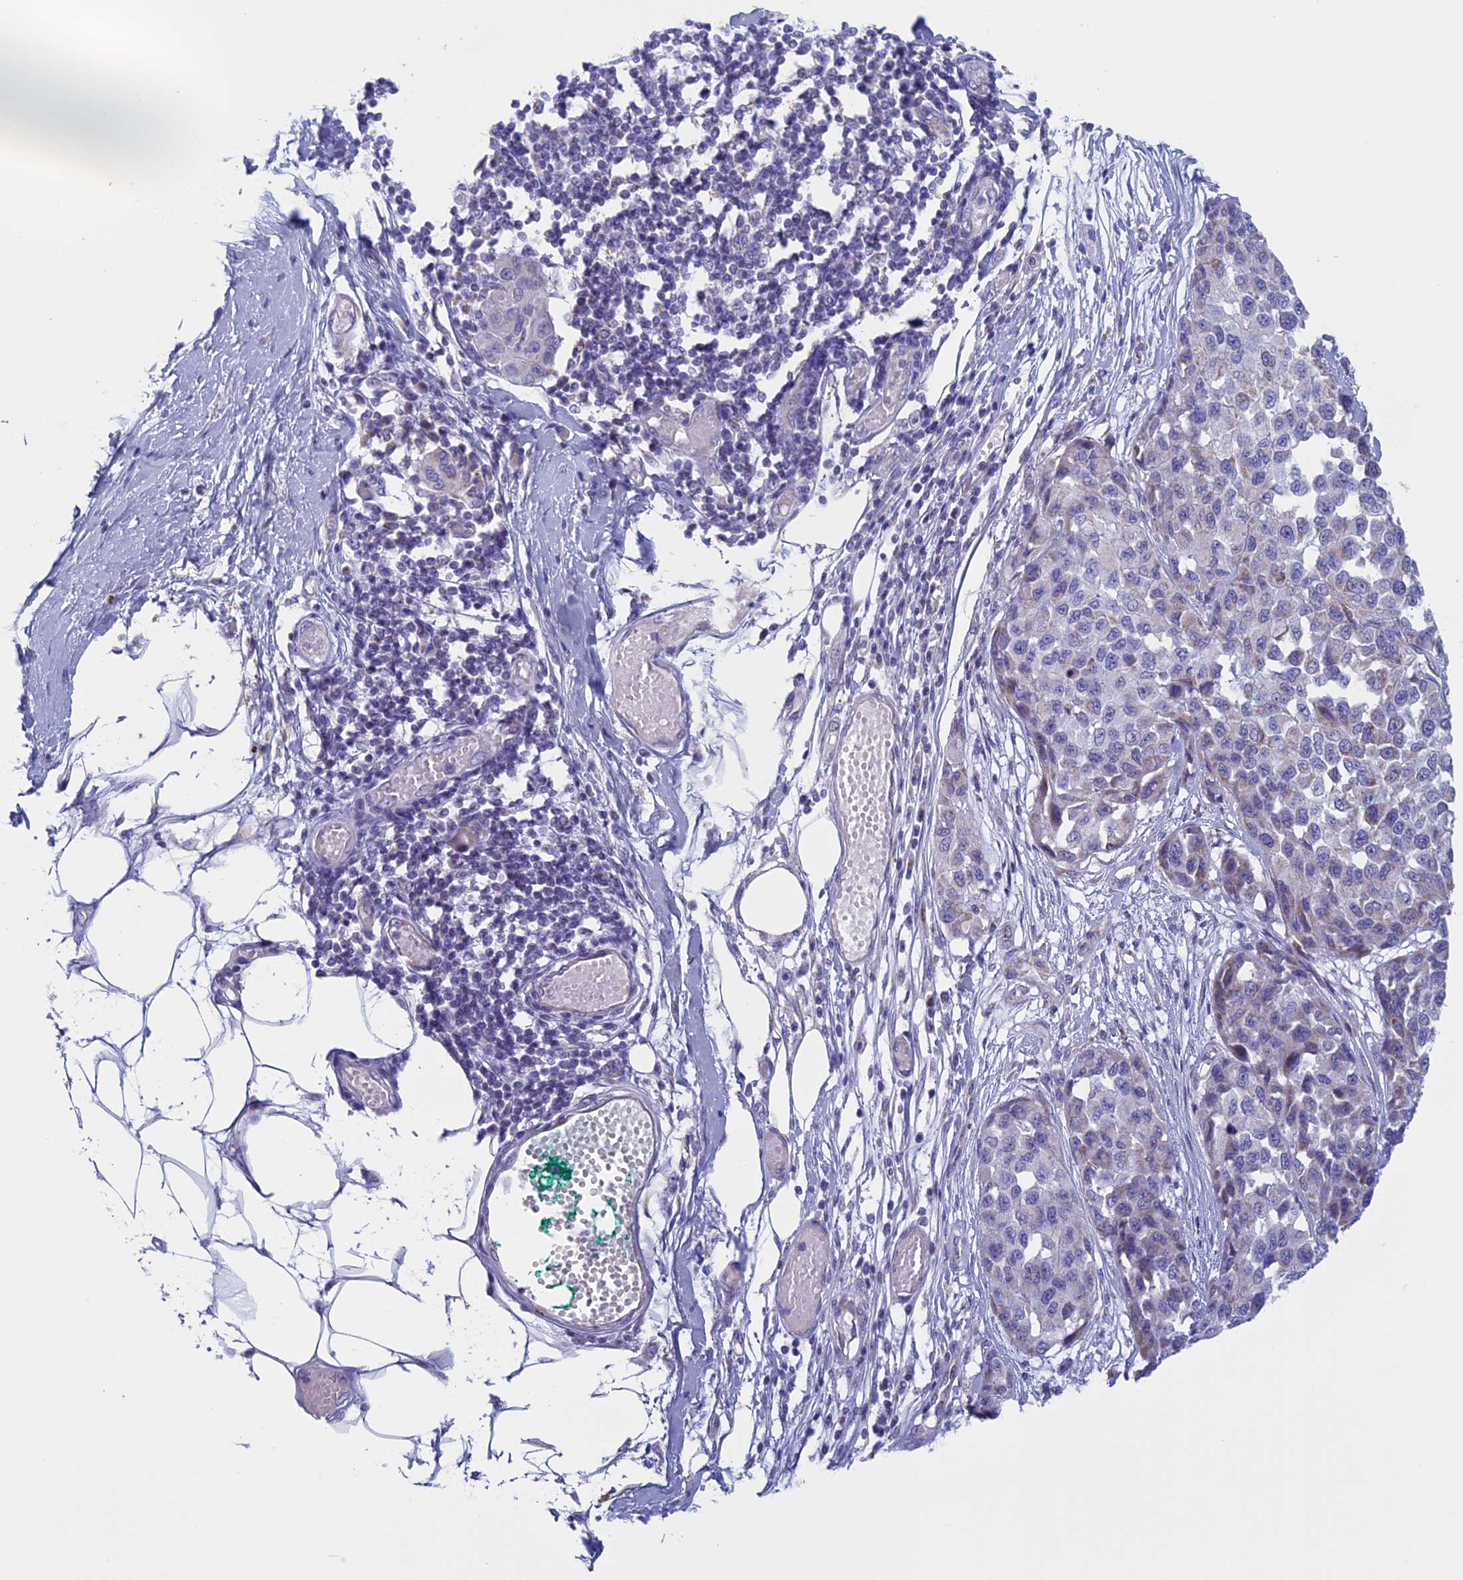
{"staining": {"intensity": "weak", "quantity": "<25%", "location": "cytoplasmic/membranous"}, "tissue": "melanoma", "cell_type": "Tumor cells", "image_type": "cancer", "snomed": [{"axis": "morphology", "description": "Normal tissue, NOS"}, {"axis": "morphology", "description": "Malignant melanoma, NOS"}, {"axis": "topography", "description": "Skin"}], "caption": "Tumor cells are negative for protein expression in human melanoma. (DAB (3,3'-diaminobenzidine) immunohistochemistry with hematoxylin counter stain).", "gene": "NDUFB9", "patient": {"sex": "male", "age": 62}}